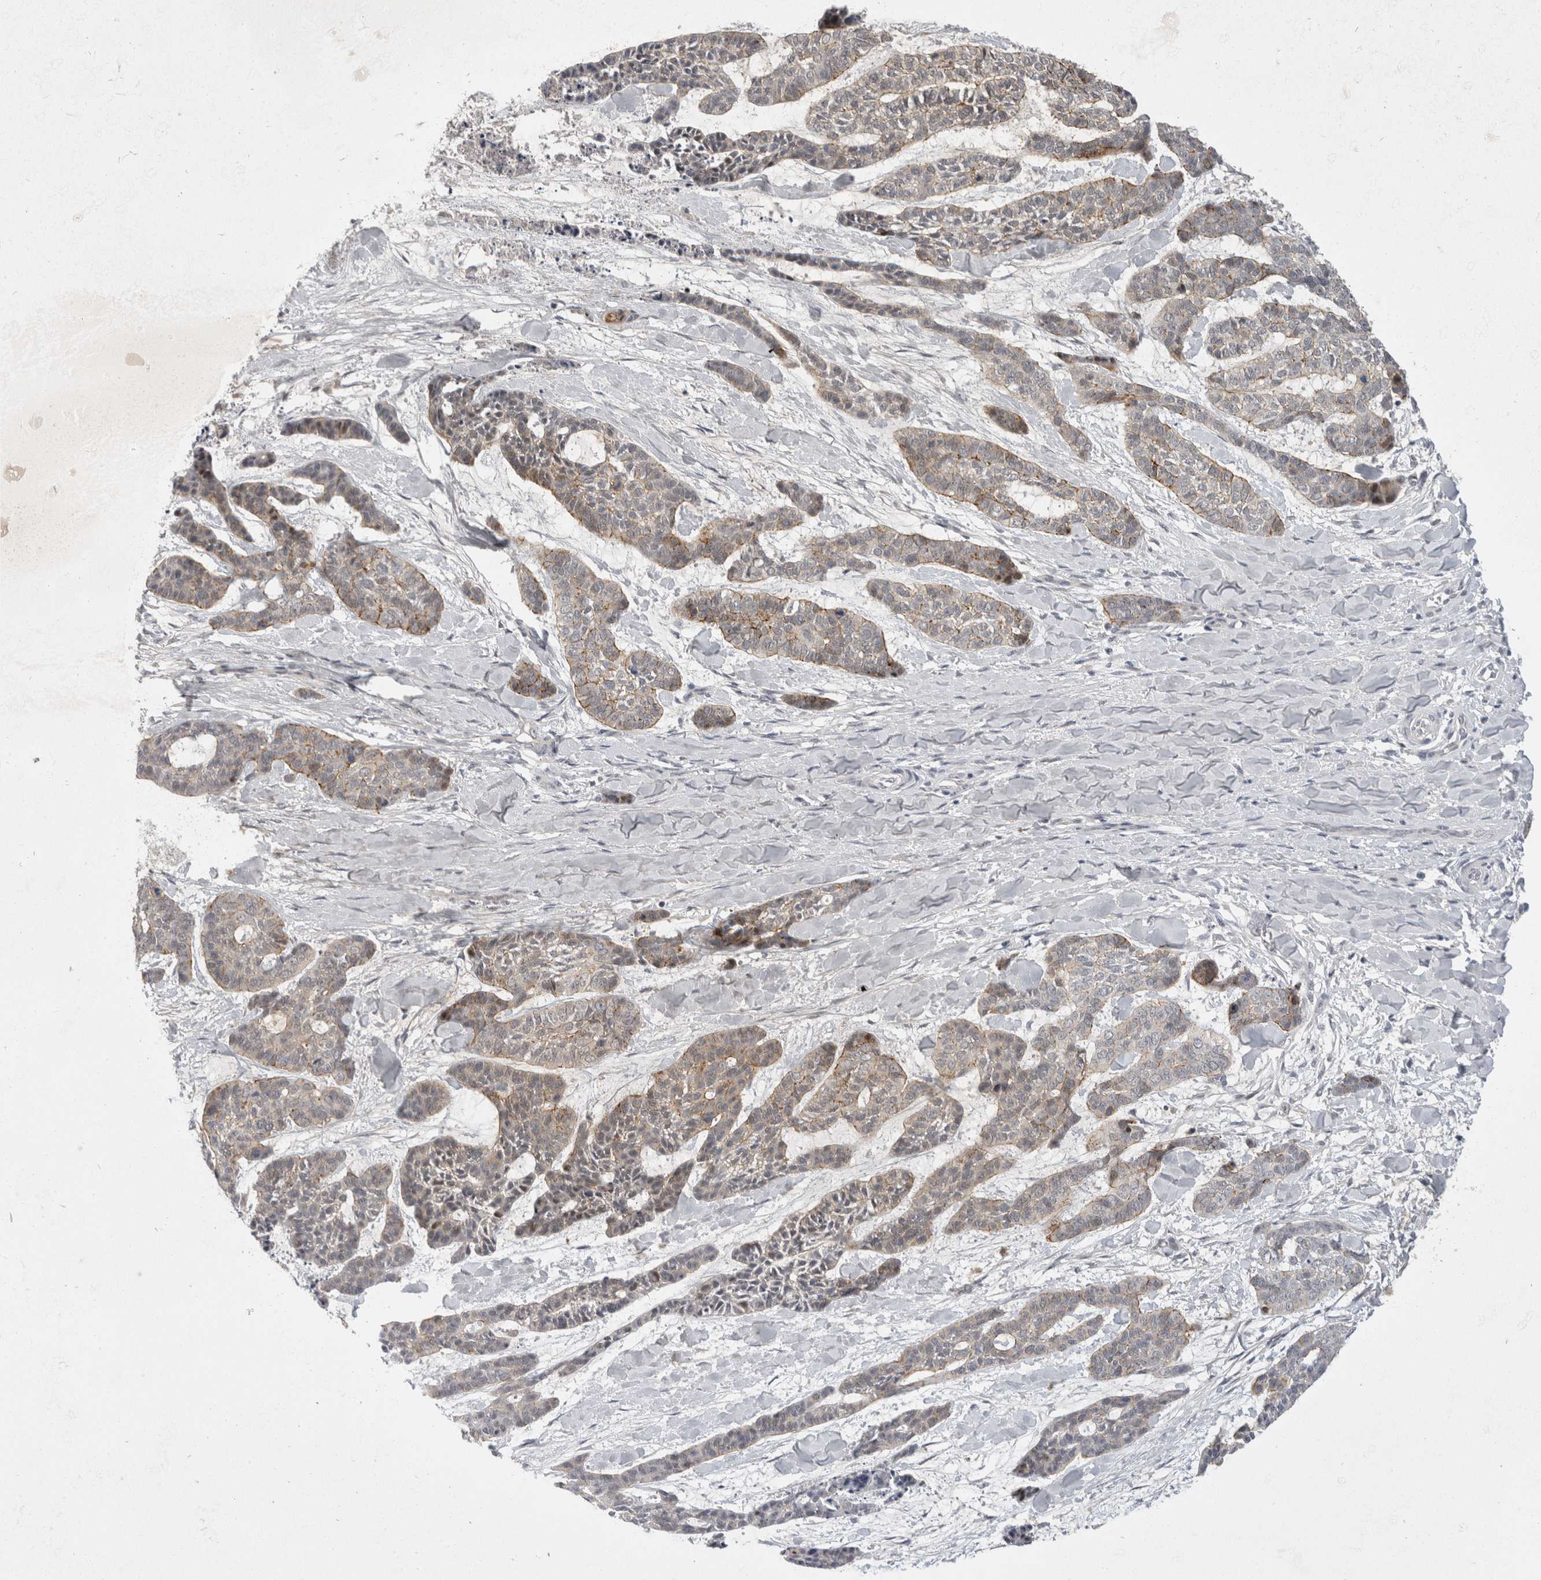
{"staining": {"intensity": "weak", "quantity": "25%-75%", "location": "cytoplasmic/membranous"}, "tissue": "skin cancer", "cell_type": "Tumor cells", "image_type": "cancer", "snomed": [{"axis": "morphology", "description": "Basal cell carcinoma"}, {"axis": "topography", "description": "Skin"}], "caption": "The photomicrograph demonstrates staining of skin cancer, revealing weak cytoplasmic/membranous protein staining (brown color) within tumor cells. (Brightfield microscopy of DAB IHC at high magnification).", "gene": "TOM1L2", "patient": {"sex": "female", "age": 64}}